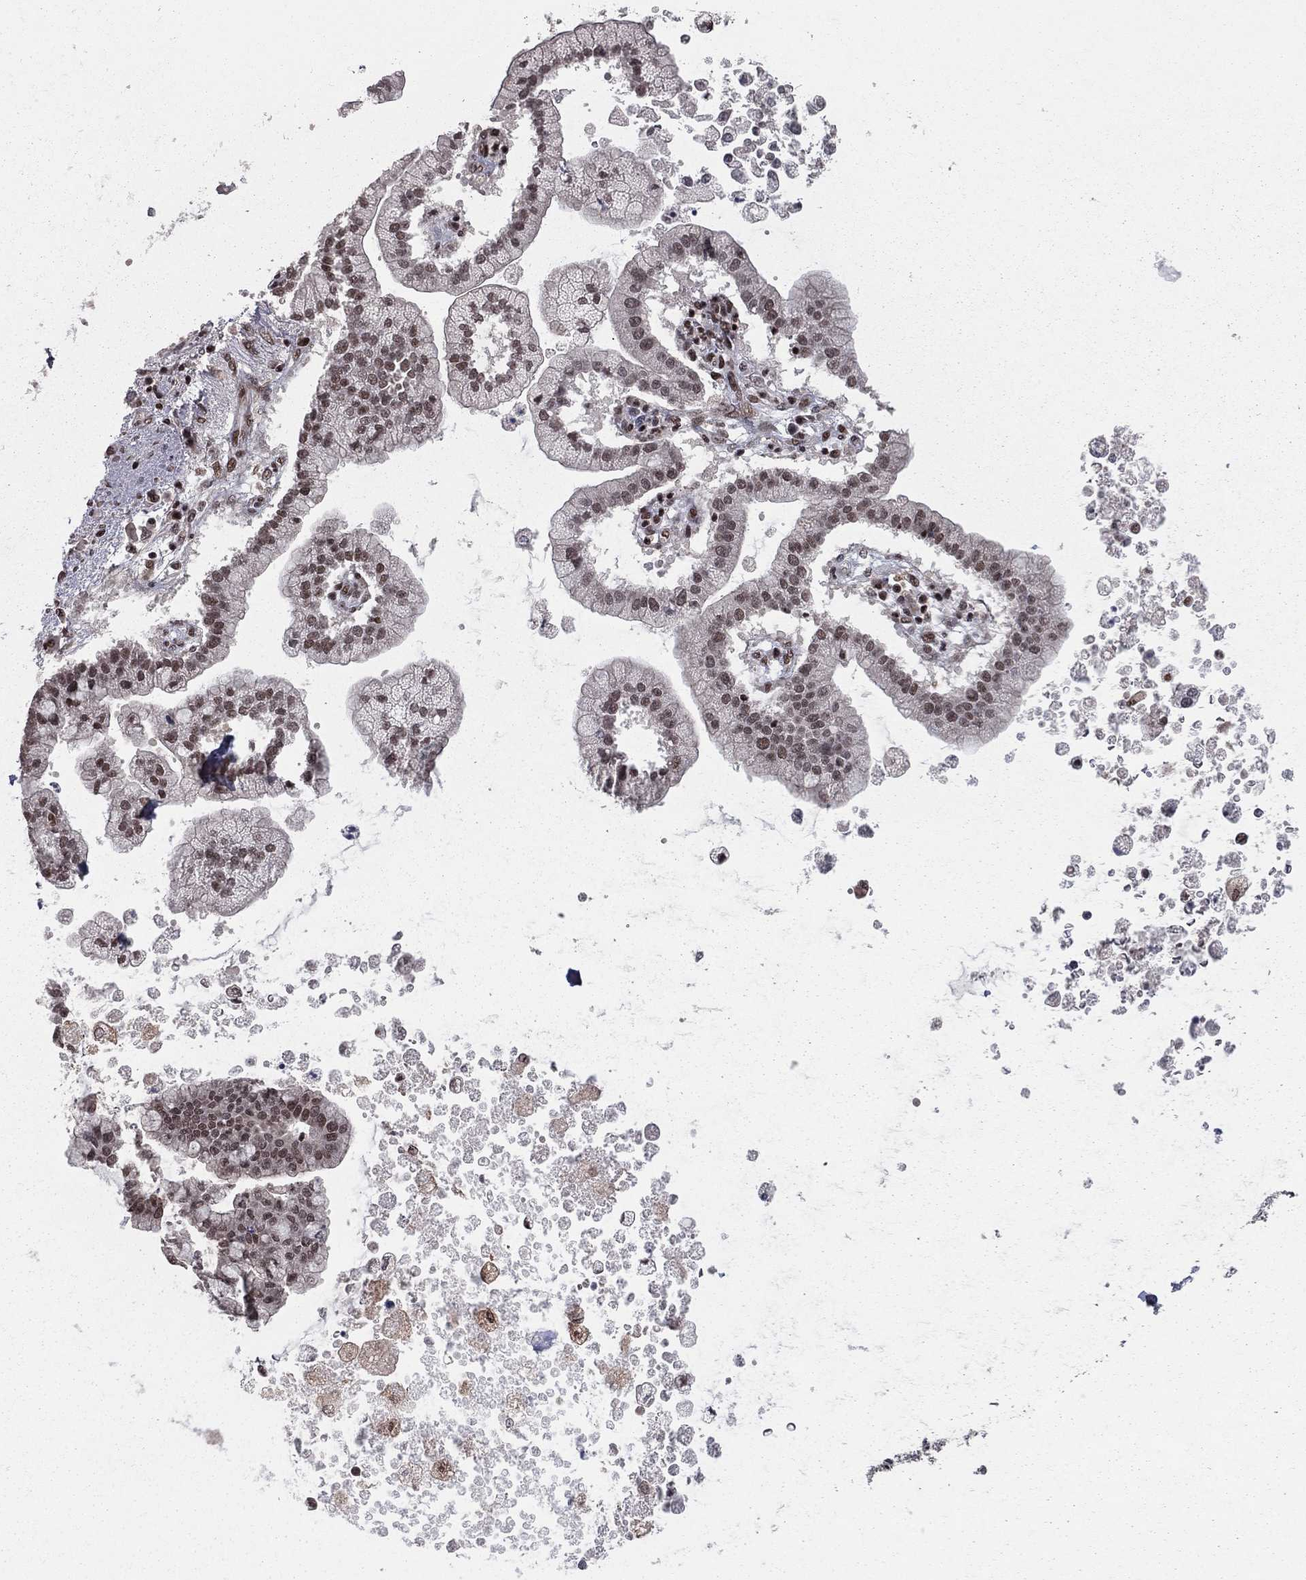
{"staining": {"intensity": "moderate", "quantity": "25%-75%", "location": "nuclear"}, "tissue": "liver cancer", "cell_type": "Tumor cells", "image_type": "cancer", "snomed": [{"axis": "morphology", "description": "Cholangiocarcinoma"}, {"axis": "topography", "description": "Liver"}], "caption": "Immunohistochemistry (IHC) (DAB) staining of human liver cancer (cholangiocarcinoma) shows moderate nuclear protein positivity in approximately 25%-75% of tumor cells.", "gene": "NFYB", "patient": {"sex": "male", "age": 50}}